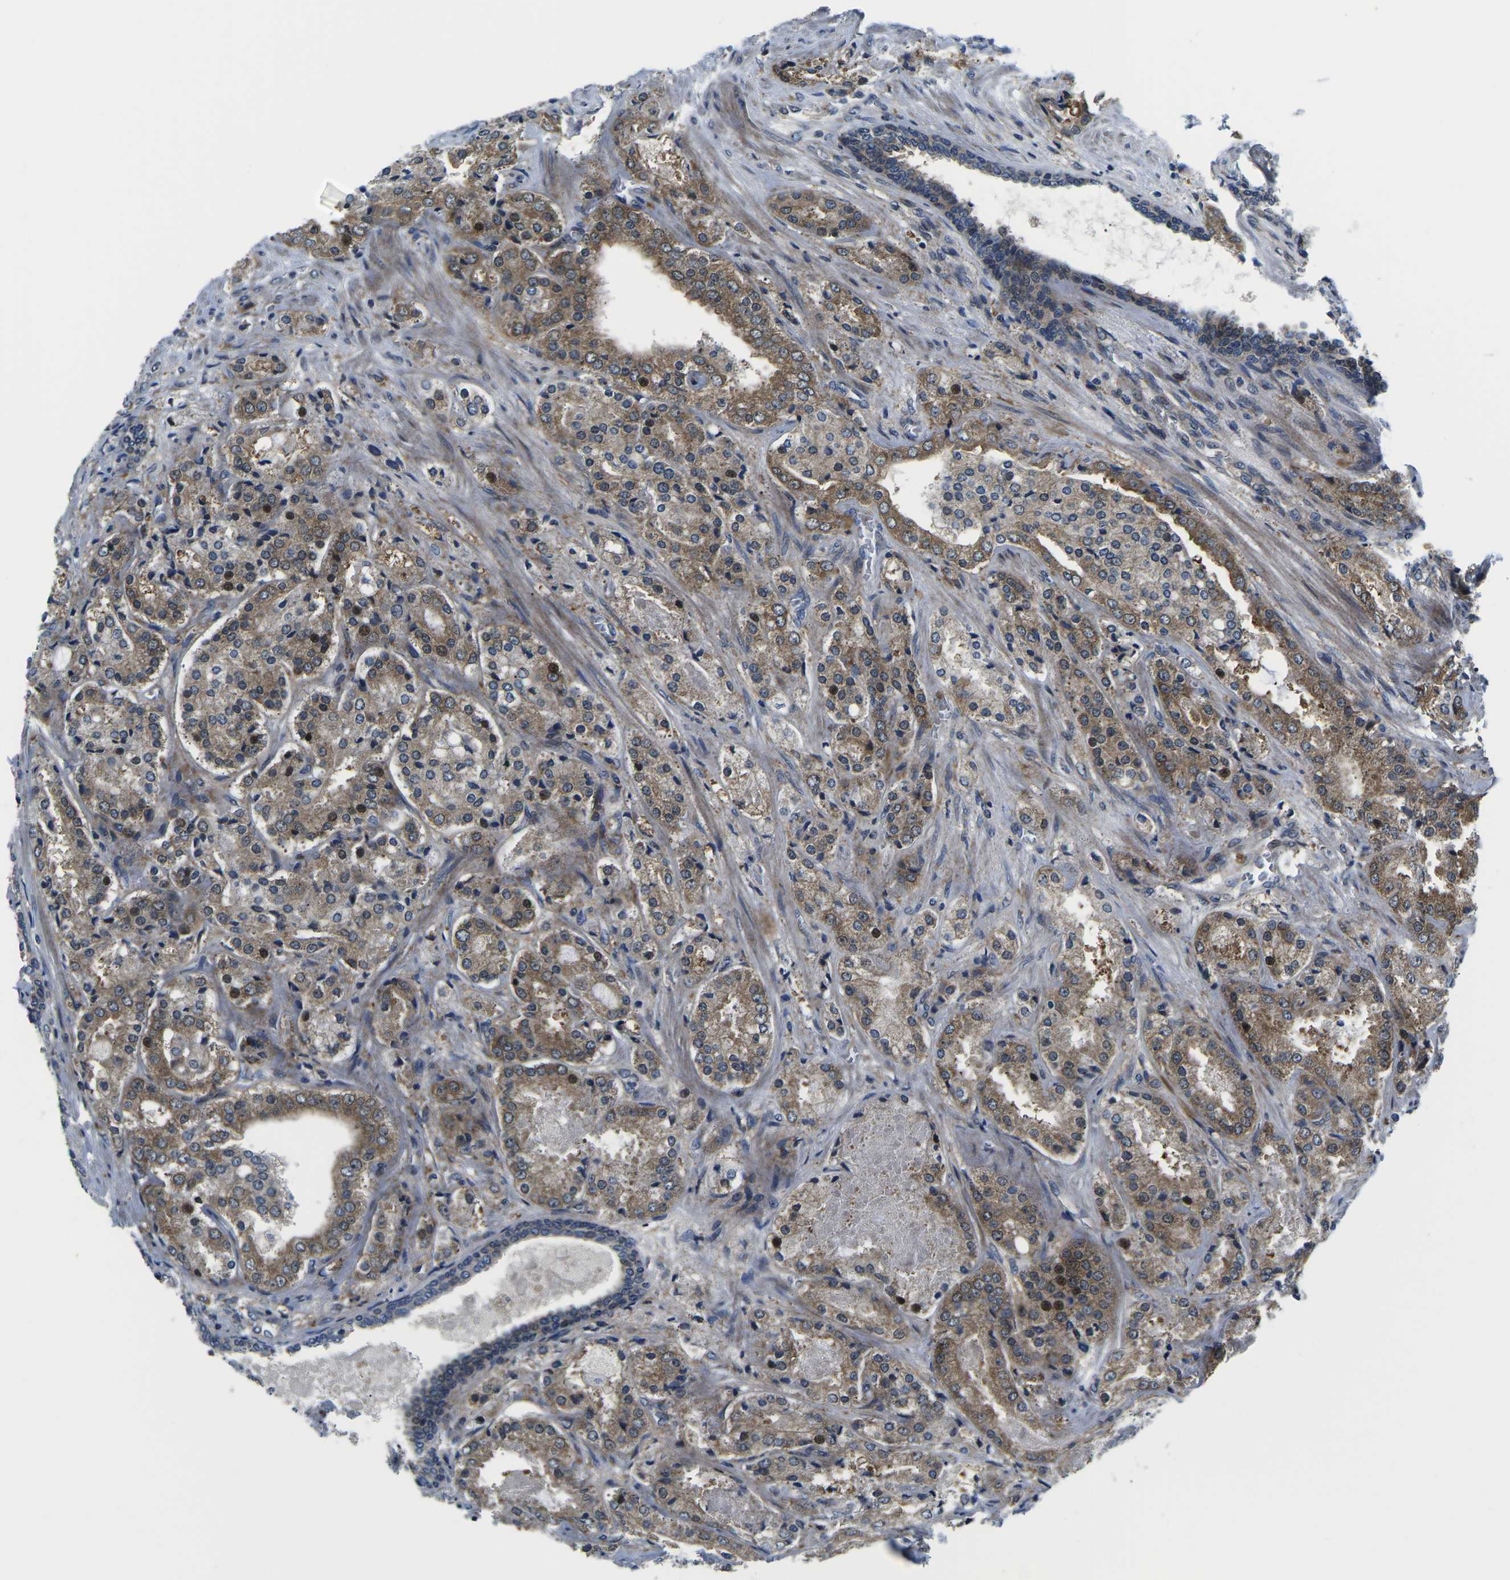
{"staining": {"intensity": "moderate", "quantity": ">75%", "location": "cytoplasmic/membranous"}, "tissue": "prostate cancer", "cell_type": "Tumor cells", "image_type": "cancer", "snomed": [{"axis": "morphology", "description": "Adenocarcinoma, High grade"}, {"axis": "topography", "description": "Prostate"}], "caption": "Immunohistochemical staining of human prostate cancer (adenocarcinoma (high-grade)) exhibits moderate cytoplasmic/membranous protein positivity in about >75% of tumor cells.", "gene": "EIF4E", "patient": {"sex": "male", "age": 65}}